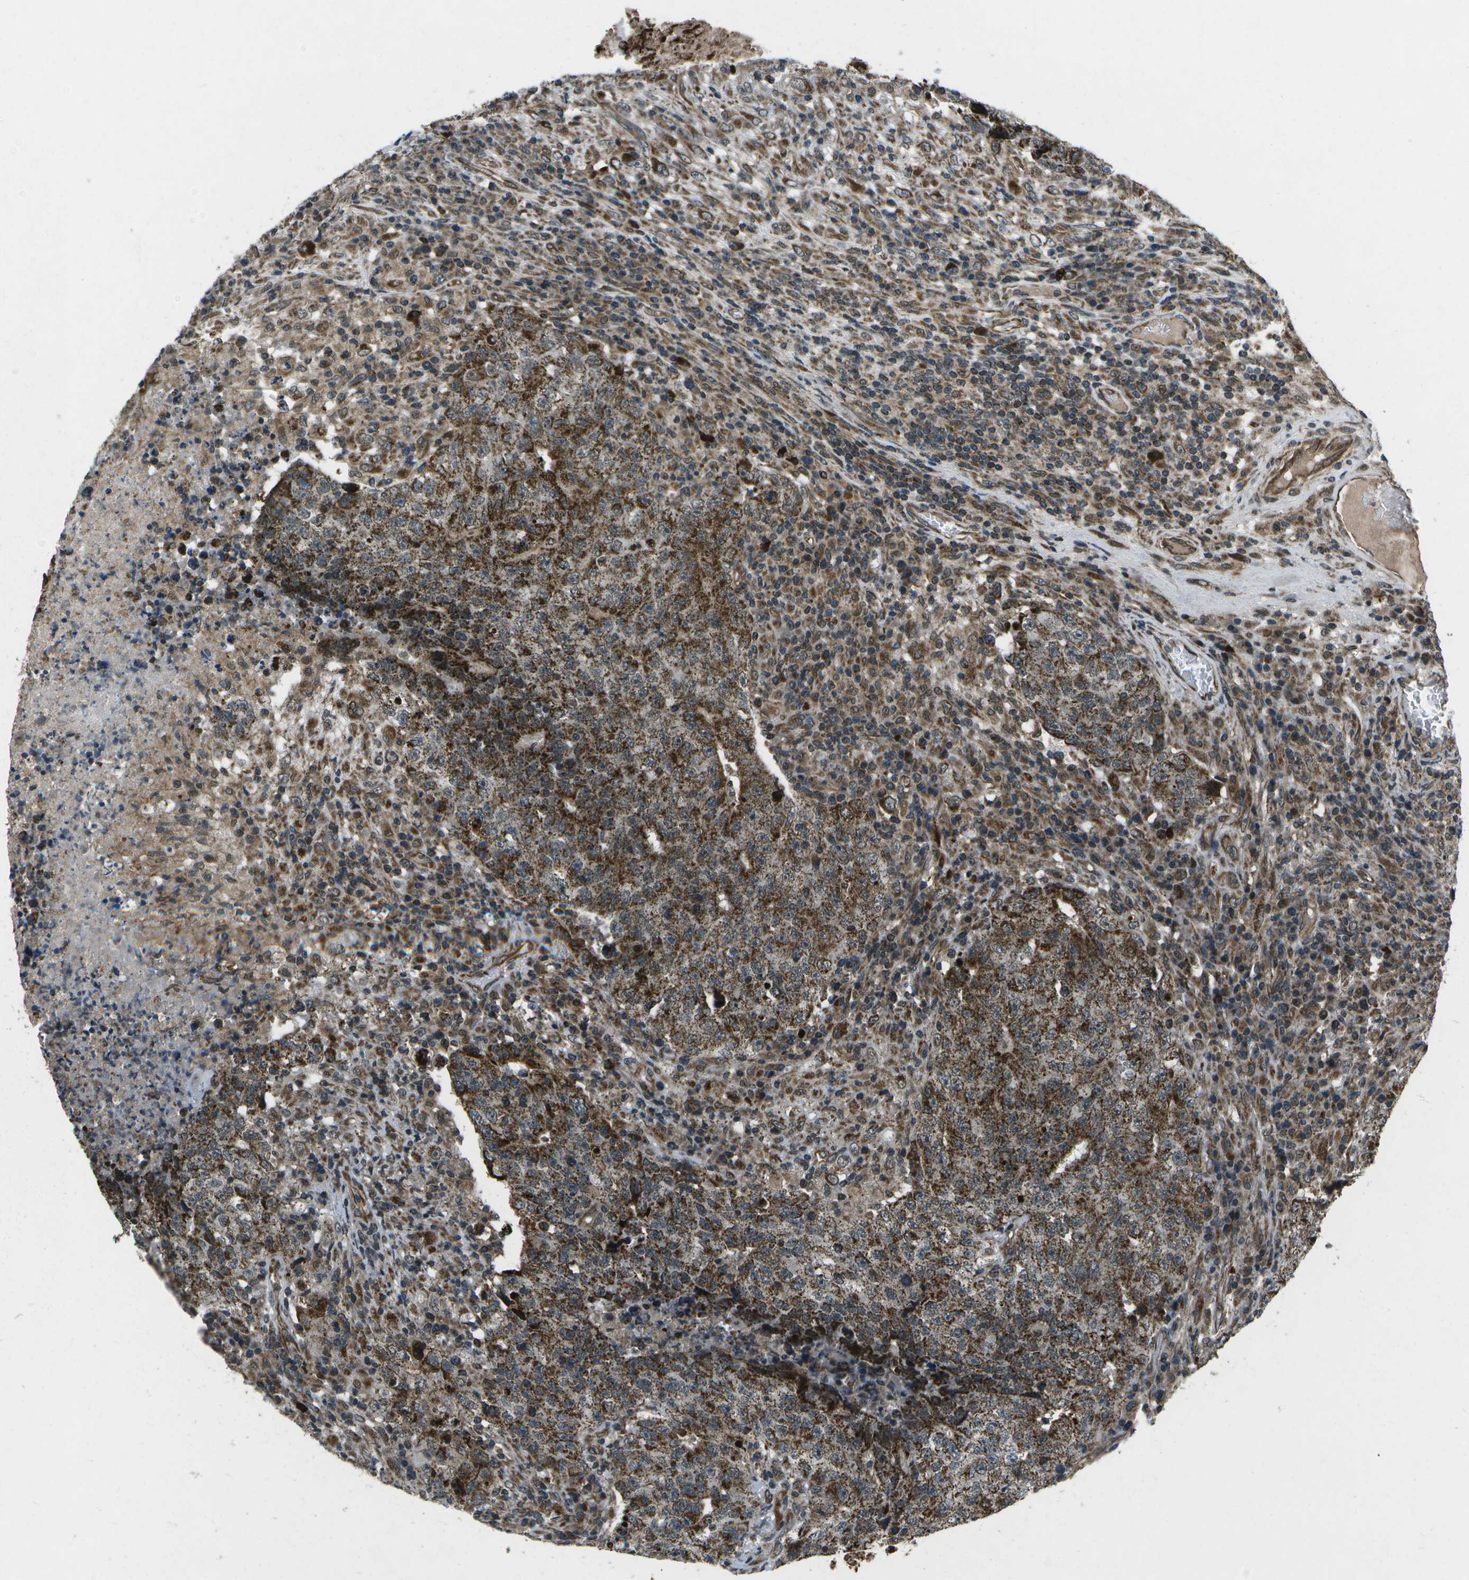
{"staining": {"intensity": "strong", "quantity": ">75%", "location": "cytoplasmic/membranous"}, "tissue": "testis cancer", "cell_type": "Tumor cells", "image_type": "cancer", "snomed": [{"axis": "morphology", "description": "Necrosis, NOS"}, {"axis": "morphology", "description": "Carcinoma, Embryonal, NOS"}, {"axis": "topography", "description": "Testis"}], "caption": "A brown stain highlights strong cytoplasmic/membranous expression of a protein in human testis embryonal carcinoma tumor cells. Ihc stains the protein of interest in brown and the nuclei are stained blue.", "gene": "EIF2AK1", "patient": {"sex": "male", "age": 19}}